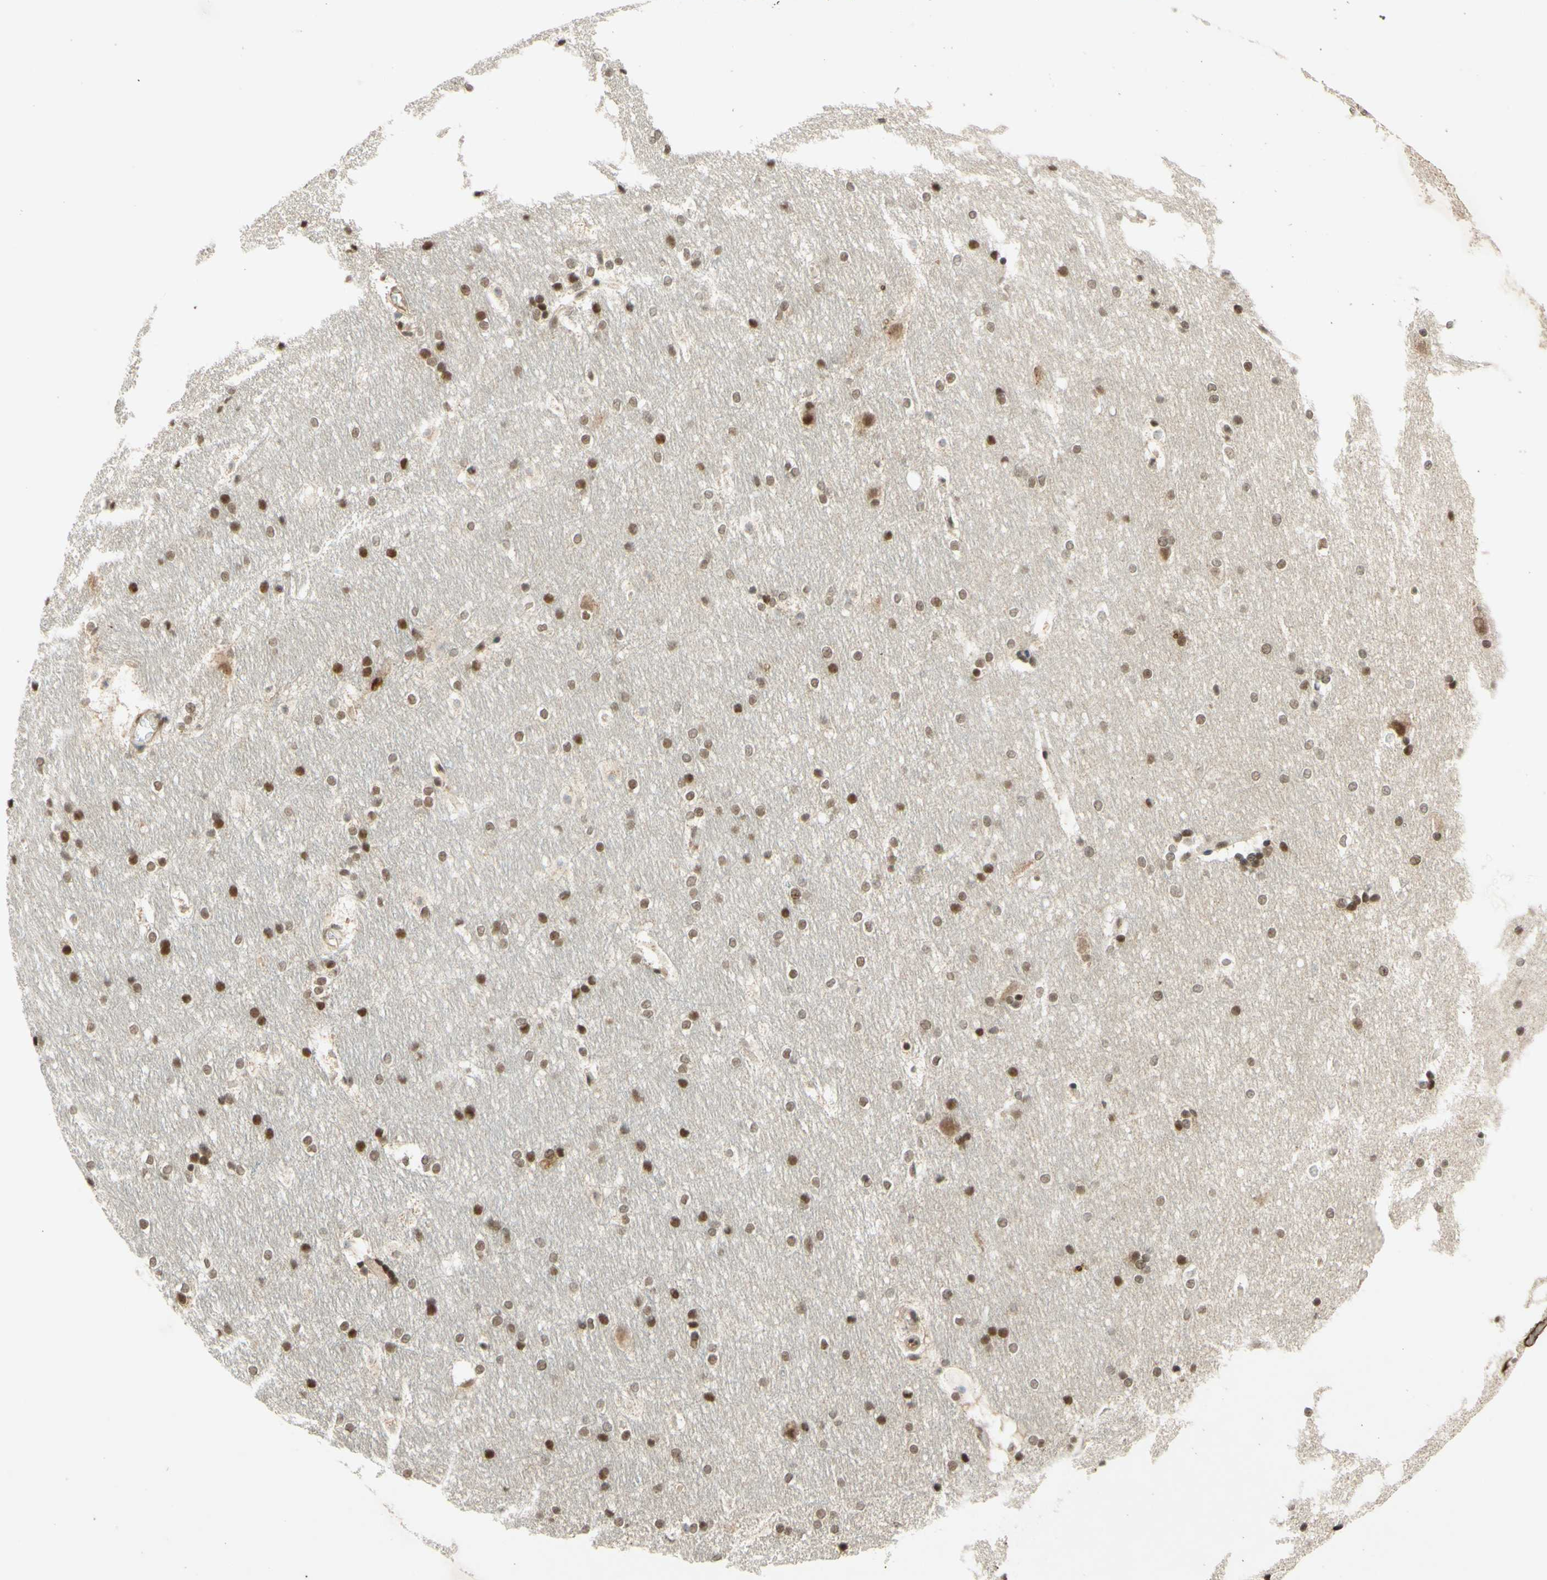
{"staining": {"intensity": "moderate", "quantity": ">75%", "location": "nuclear"}, "tissue": "hippocampus", "cell_type": "Glial cells", "image_type": "normal", "snomed": [{"axis": "morphology", "description": "Normal tissue, NOS"}, {"axis": "topography", "description": "Hippocampus"}], "caption": "Protein expression analysis of normal human hippocampus reveals moderate nuclear positivity in approximately >75% of glial cells.", "gene": "SMARCB1", "patient": {"sex": "female", "age": 19}}